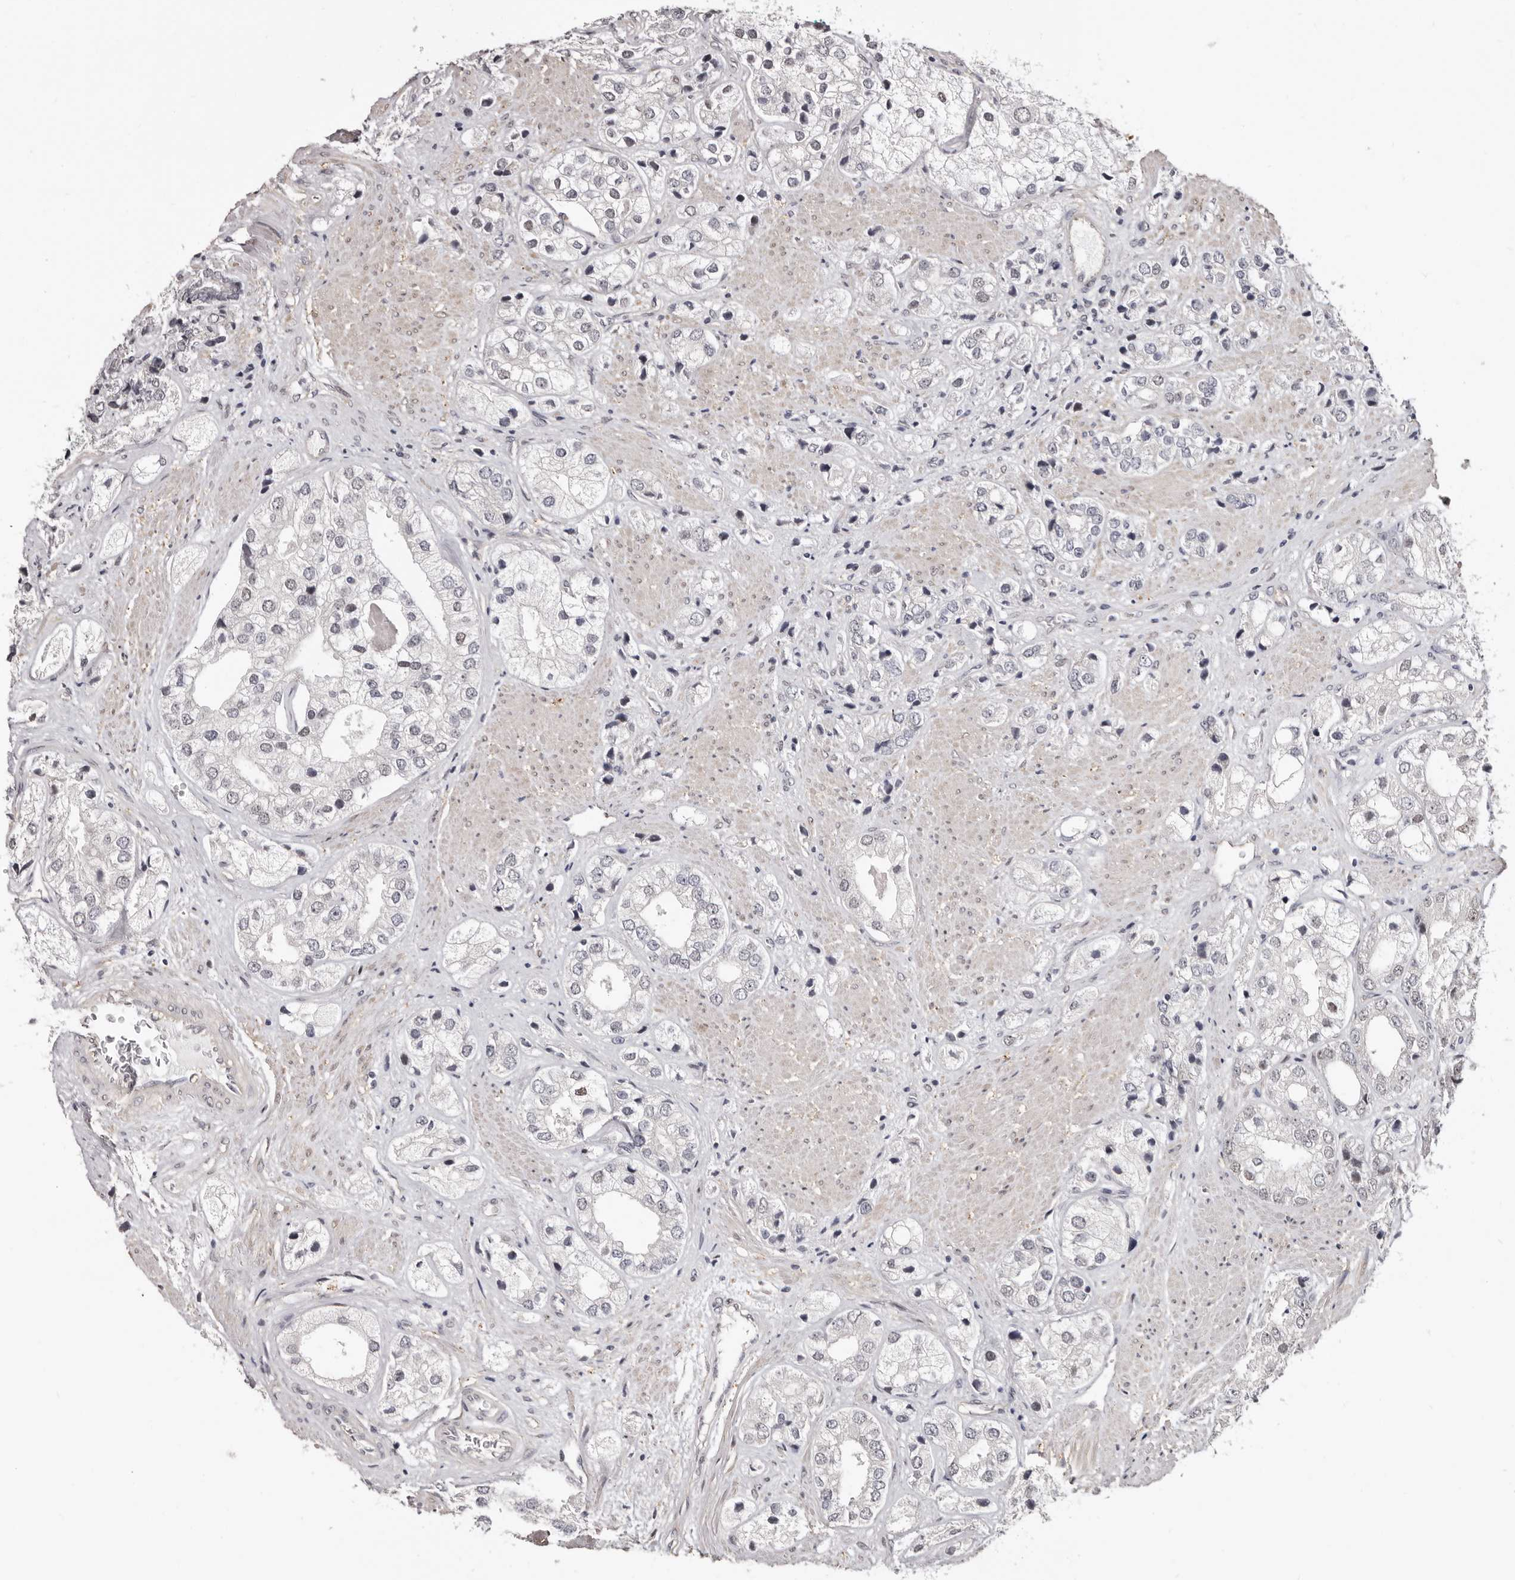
{"staining": {"intensity": "negative", "quantity": "none", "location": "none"}, "tissue": "prostate cancer", "cell_type": "Tumor cells", "image_type": "cancer", "snomed": [{"axis": "morphology", "description": "Adenocarcinoma, High grade"}, {"axis": "topography", "description": "Prostate"}], "caption": "High-grade adenocarcinoma (prostate) was stained to show a protein in brown. There is no significant positivity in tumor cells.", "gene": "KHDRBS2", "patient": {"sex": "male", "age": 50}}